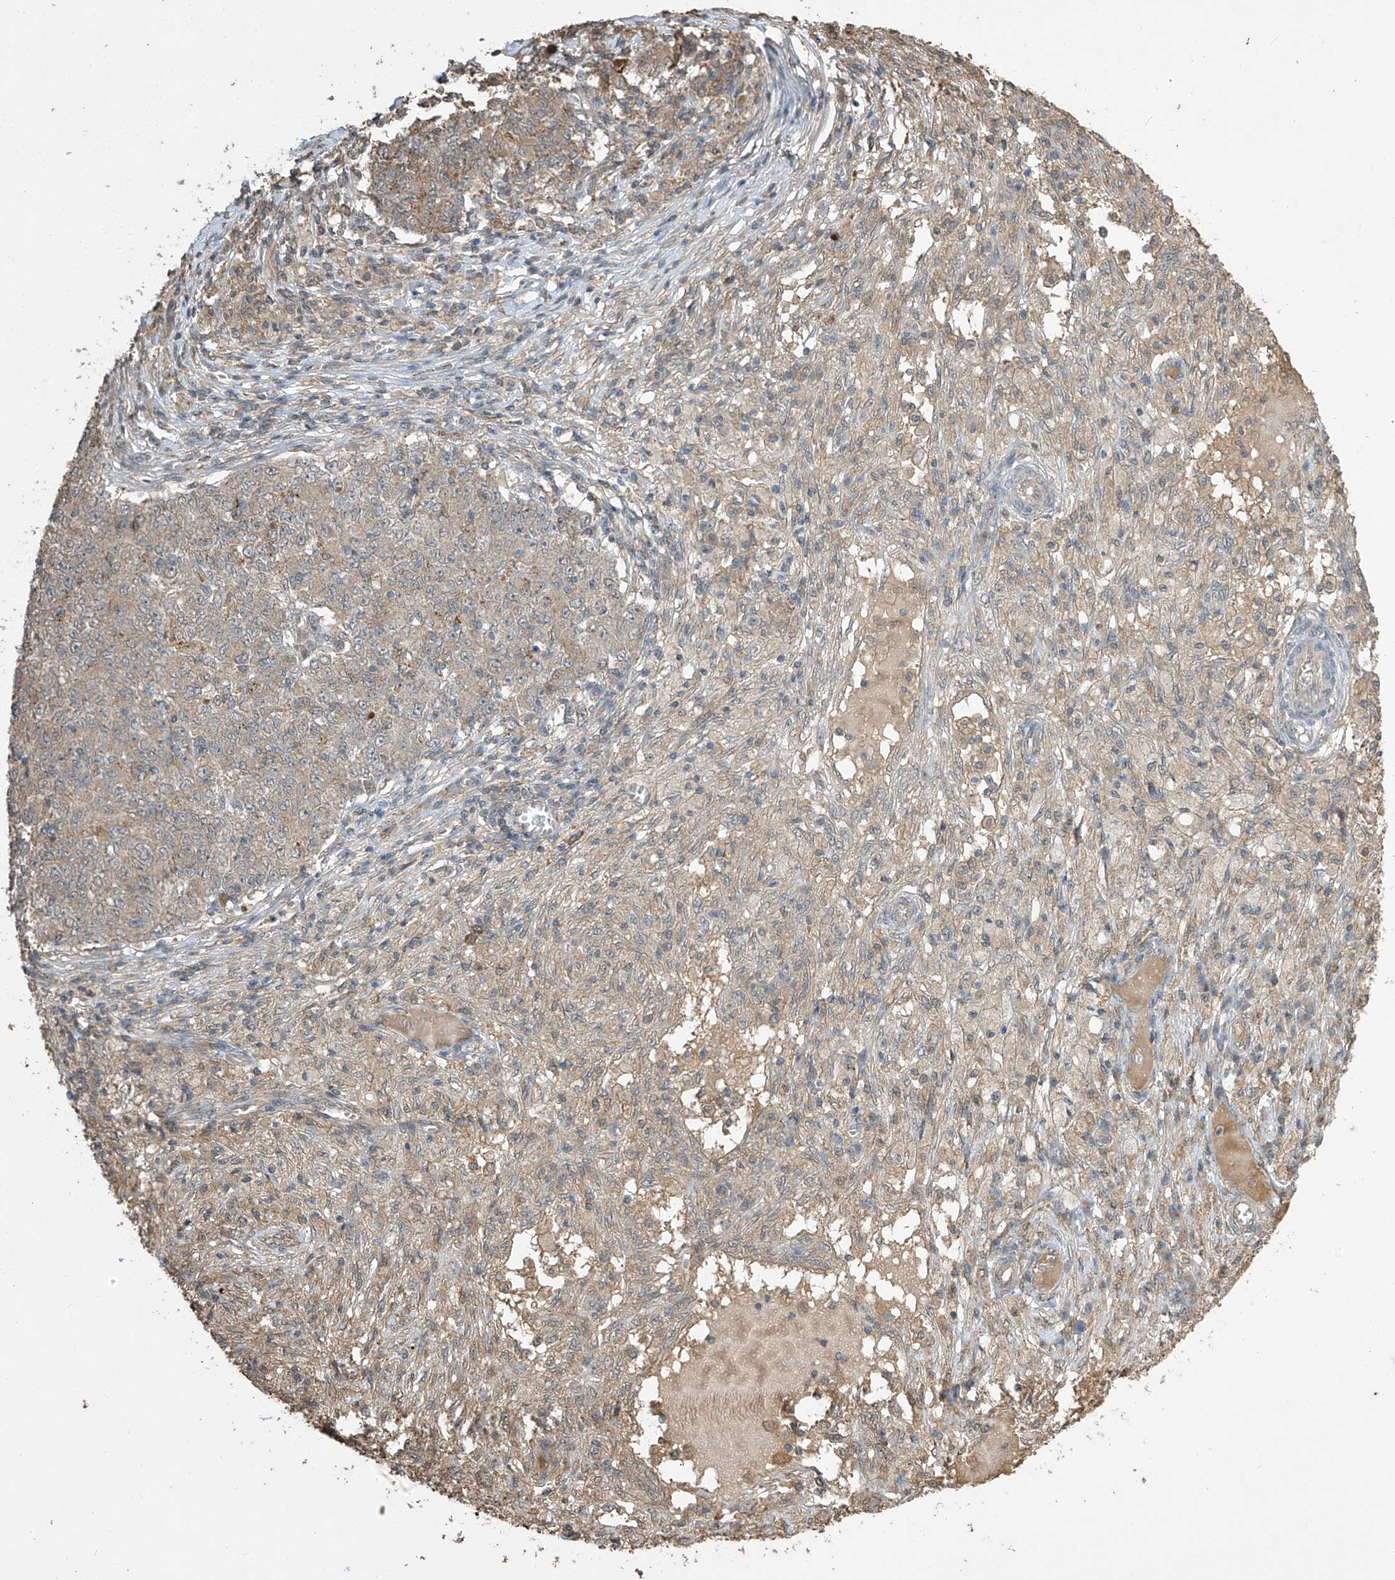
{"staining": {"intensity": "moderate", "quantity": "25%-75%", "location": "cytoplasmic/membranous"}, "tissue": "ovarian cancer", "cell_type": "Tumor cells", "image_type": "cancer", "snomed": [{"axis": "morphology", "description": "Carcinoma, endometroid"}, {"axis": "topography", "description": "Ovary"}], "caption": "Human ovarian cancer (endometroid carcinoma) stained with a protein marker demonstrates moderate staining in tumor cells.", "gene": "SLFN14", "patient": {"sex": "female", "age": 42}}